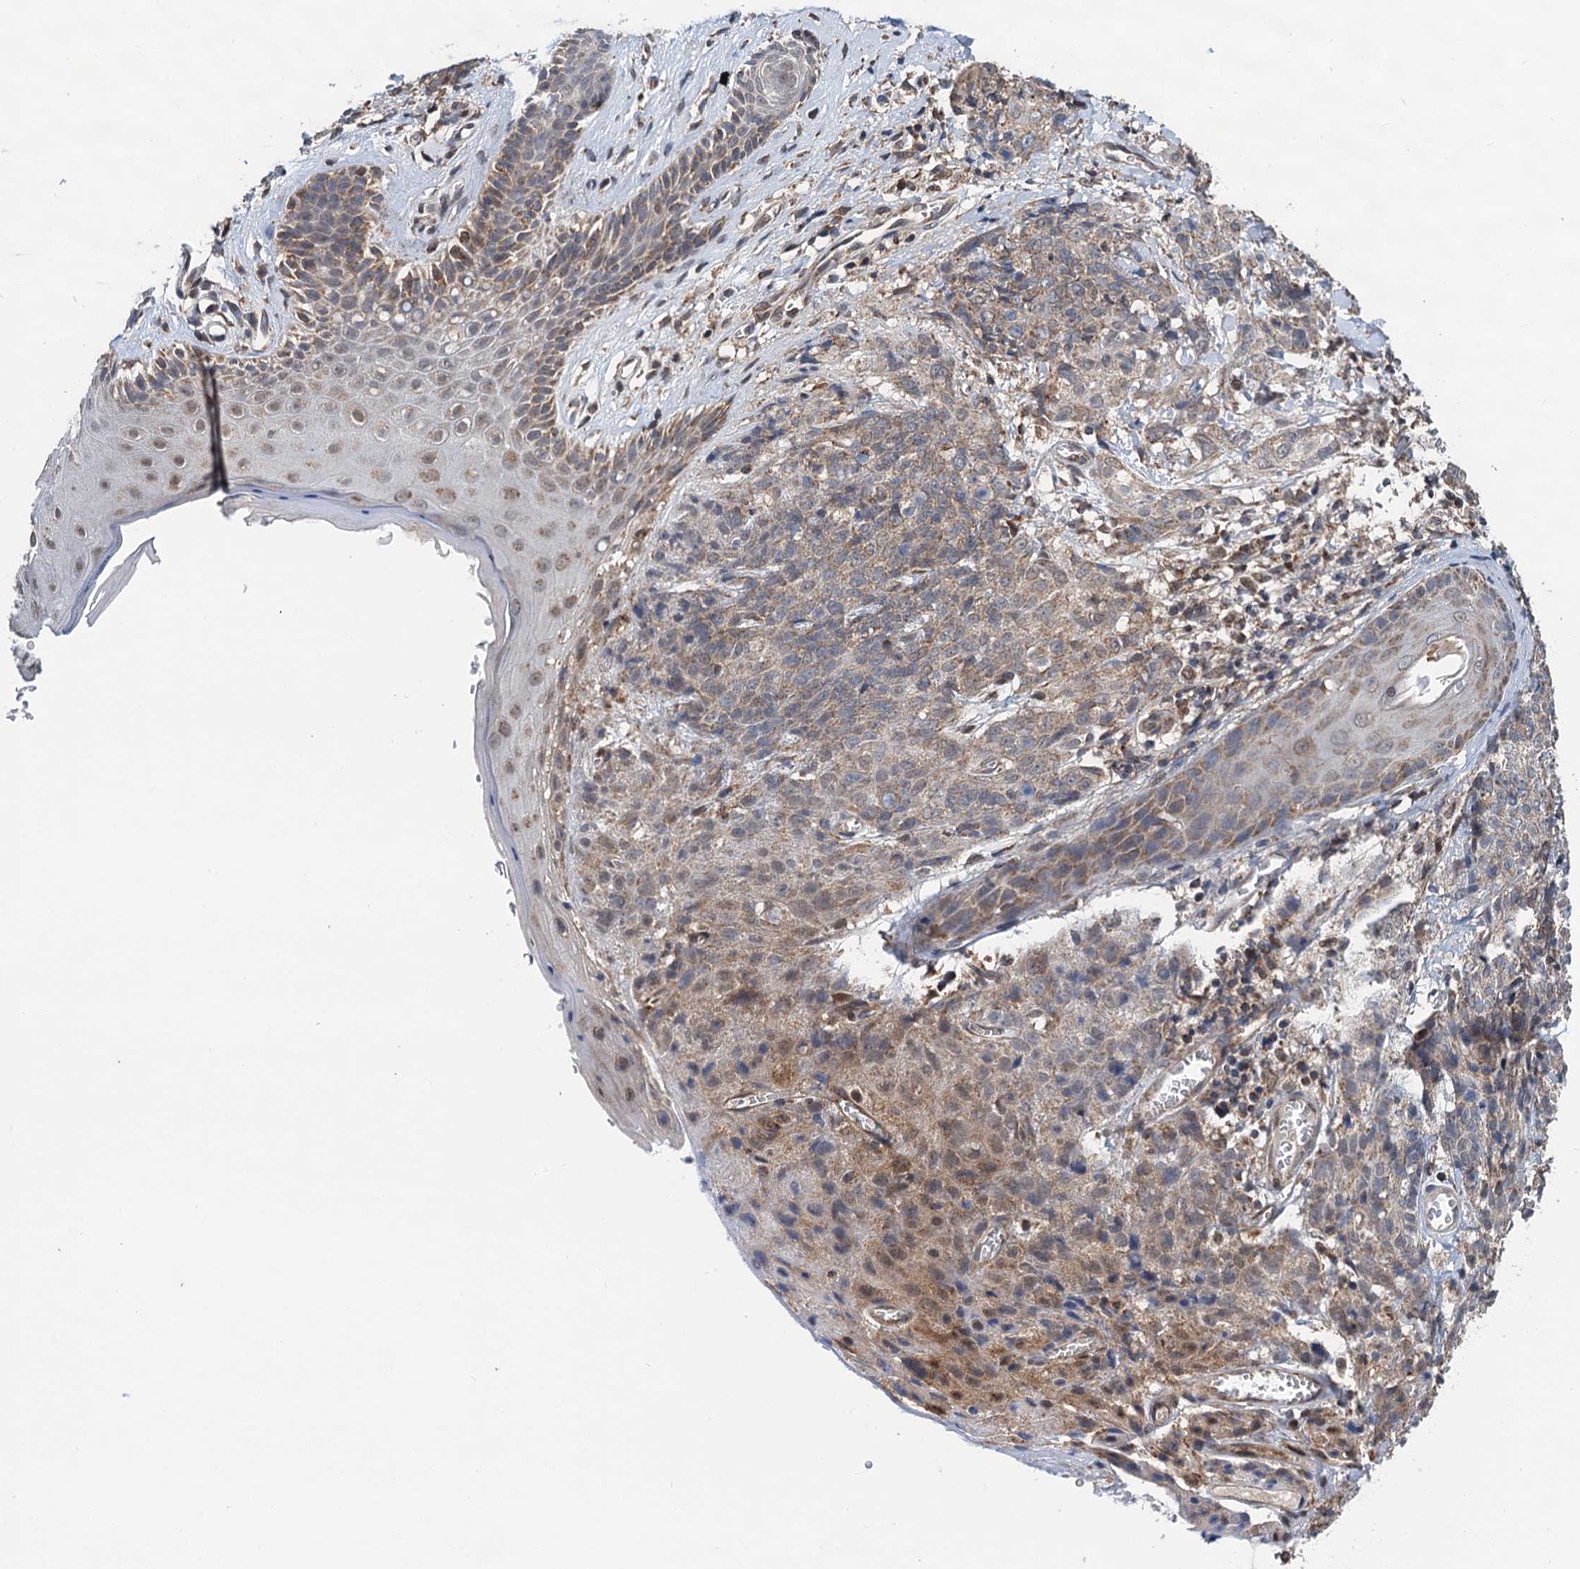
{"staining": {"intensity": "weak", "quantity": "25%-75%", "location": "cytoplasmic/membranous"}, "tissue": "skin cancer", "cell_type": "Tumor cells", "image_type": "cancer", "snomed": [{"axis": "morphology", "description": "Squamous cell carcinoma, NOS"}, {"axis": "topography", "description": "Skin"}, {"axis": "topography", "description": "Vulva"}], "caption": "An immunohistochemistry micrograph of tumor tissue is shown. Protein staining in brown labels weak cytoplasmic/membranous positivity in skin cancer within tumor cells. (Brightfield microscopy of DAB IHC at high magnification).", "gene": "CMPK2", "patient": {"sex": "female", "age": 85}}